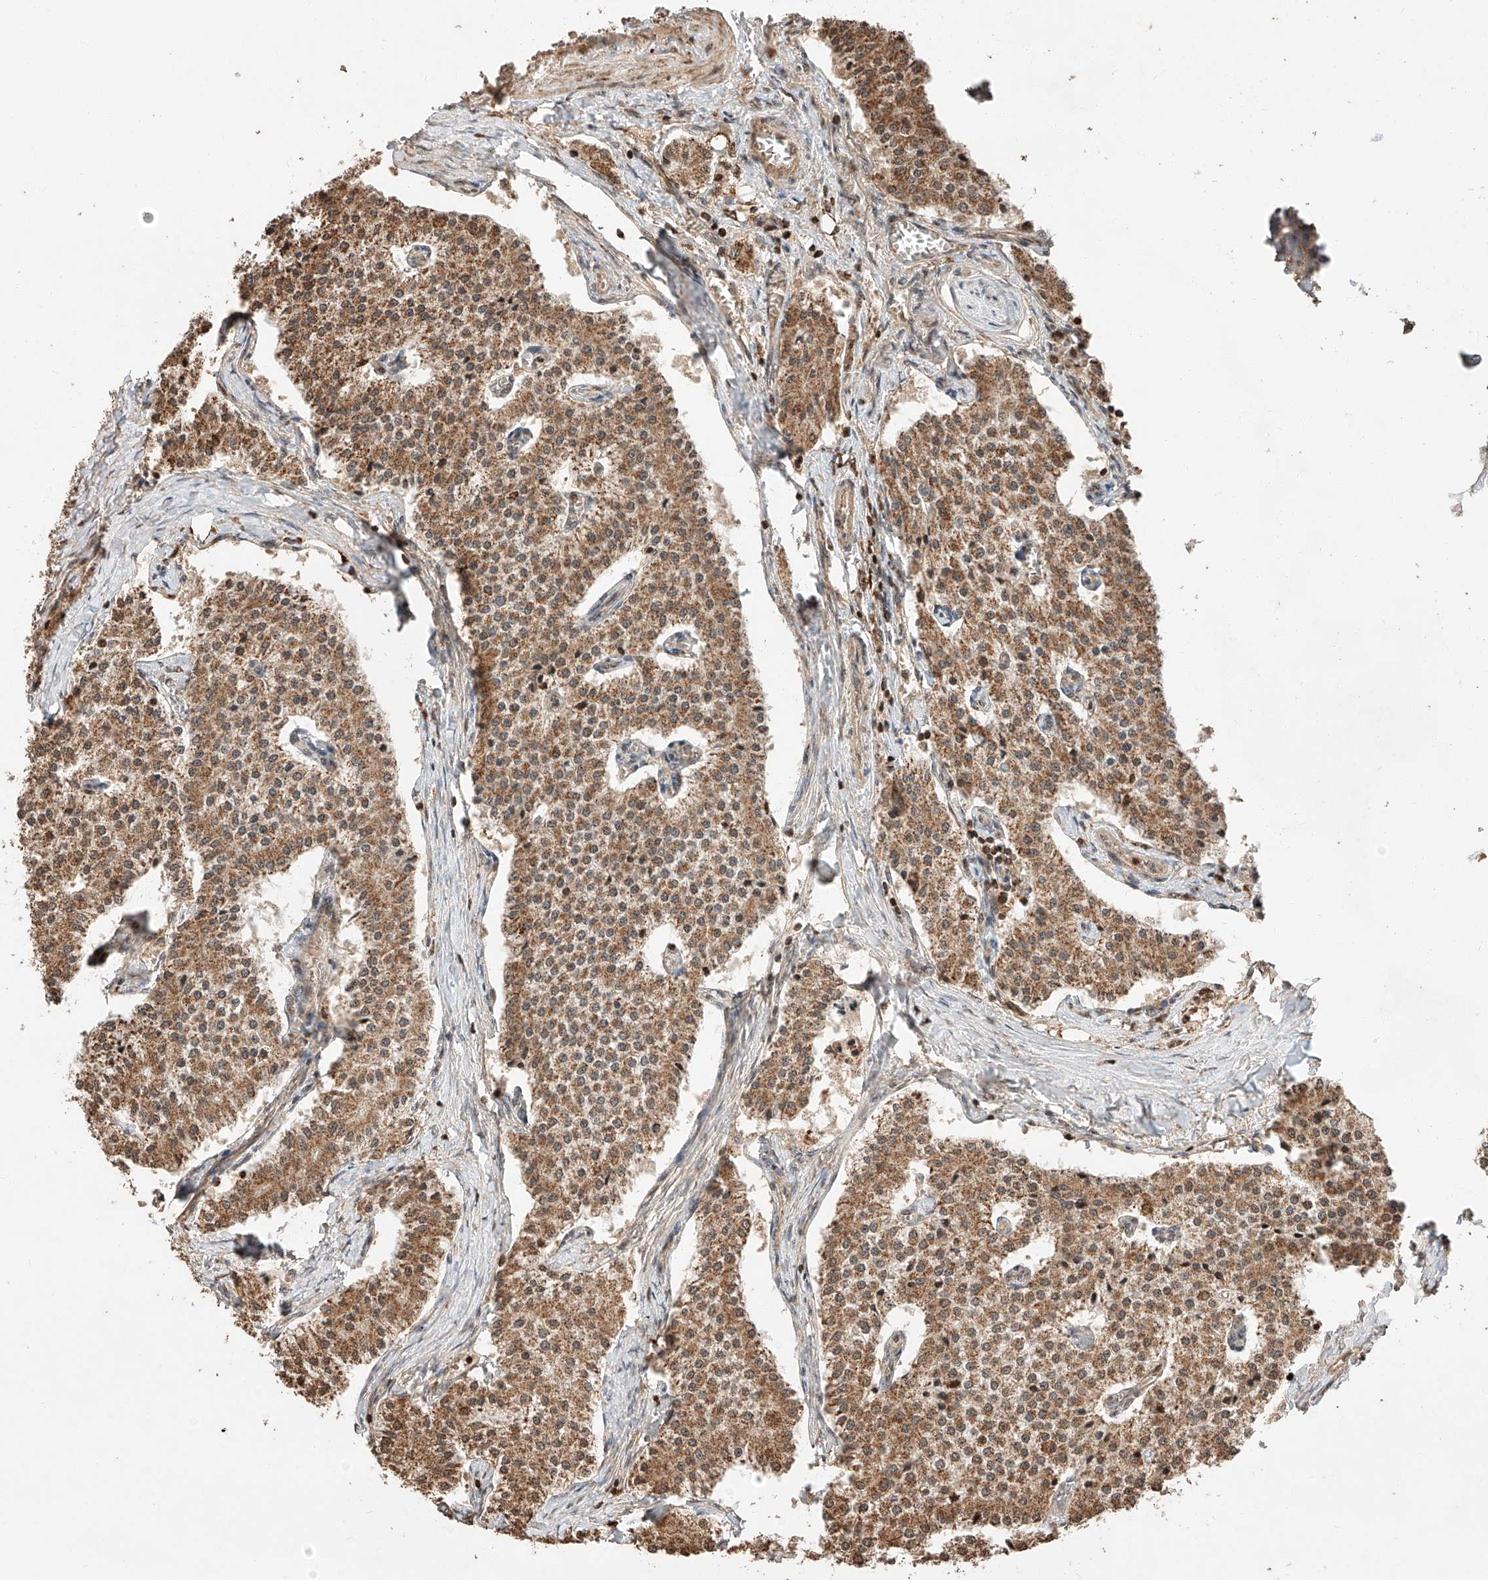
{"staining": {"intensity": "moderate", "quantity": ">75%", "location": "cytoplasmic/membranous"}, "tissue": "carcinoid", "cell_type": "Tumor cells", "image_type": "cancer", "snomed": [{"axis": "morphology", "description": "Carcinoid, malignant, NOS"}, {"axis": "topography", "description": "Colon"}], "caption": "Brown immunohistochemical staining in human carcinoid demonstrates moderate cytoplasmic/membranous expression in about >75% of tumor cells. The protein of interest is shown in brown color, while the nuclei are stained blue.", "gene": "ARHGAP33", "patient": {"sex": "female", "age": 52}}